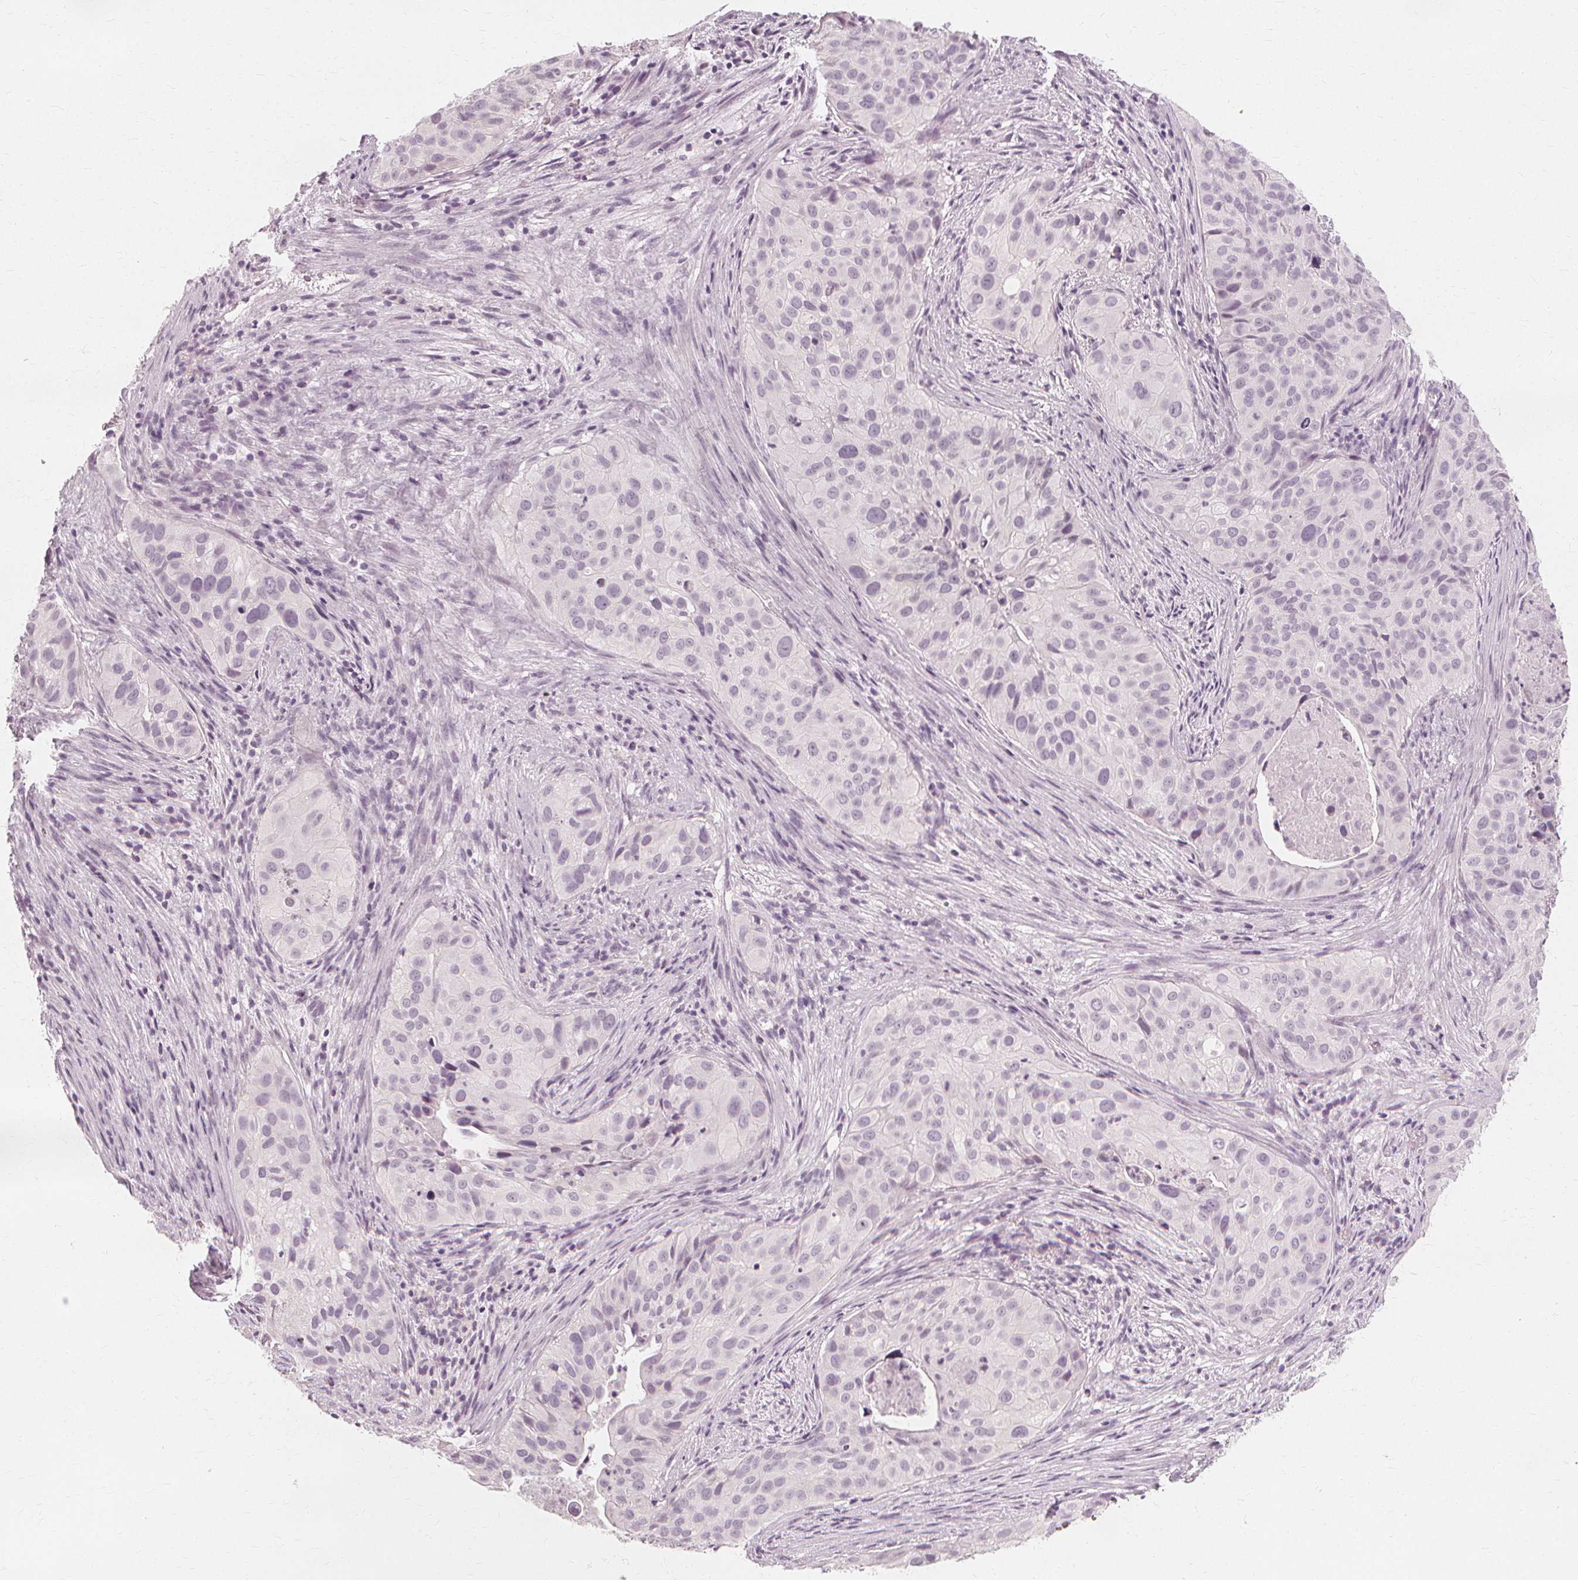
{"staining": {"intensity": "negative", "quantity": "none", "location": "none"}, "tissue": "cervical cancer", "cell_type": "Tumor cells", "image_type": "cancer", "snomed": [{"axis": "morphology", "description": "Squamous cell carcinoma, NOS"}, {"axis": "topography", "description": "Cervix"}], "caption": "A photomicrograph of cervical cancer (squamous cell carcinoma) stained for a protein demonstrates no brown staining in tumor cells.", "gene": "NXPE1", "patient": {"sex": "female", "age": 38}}